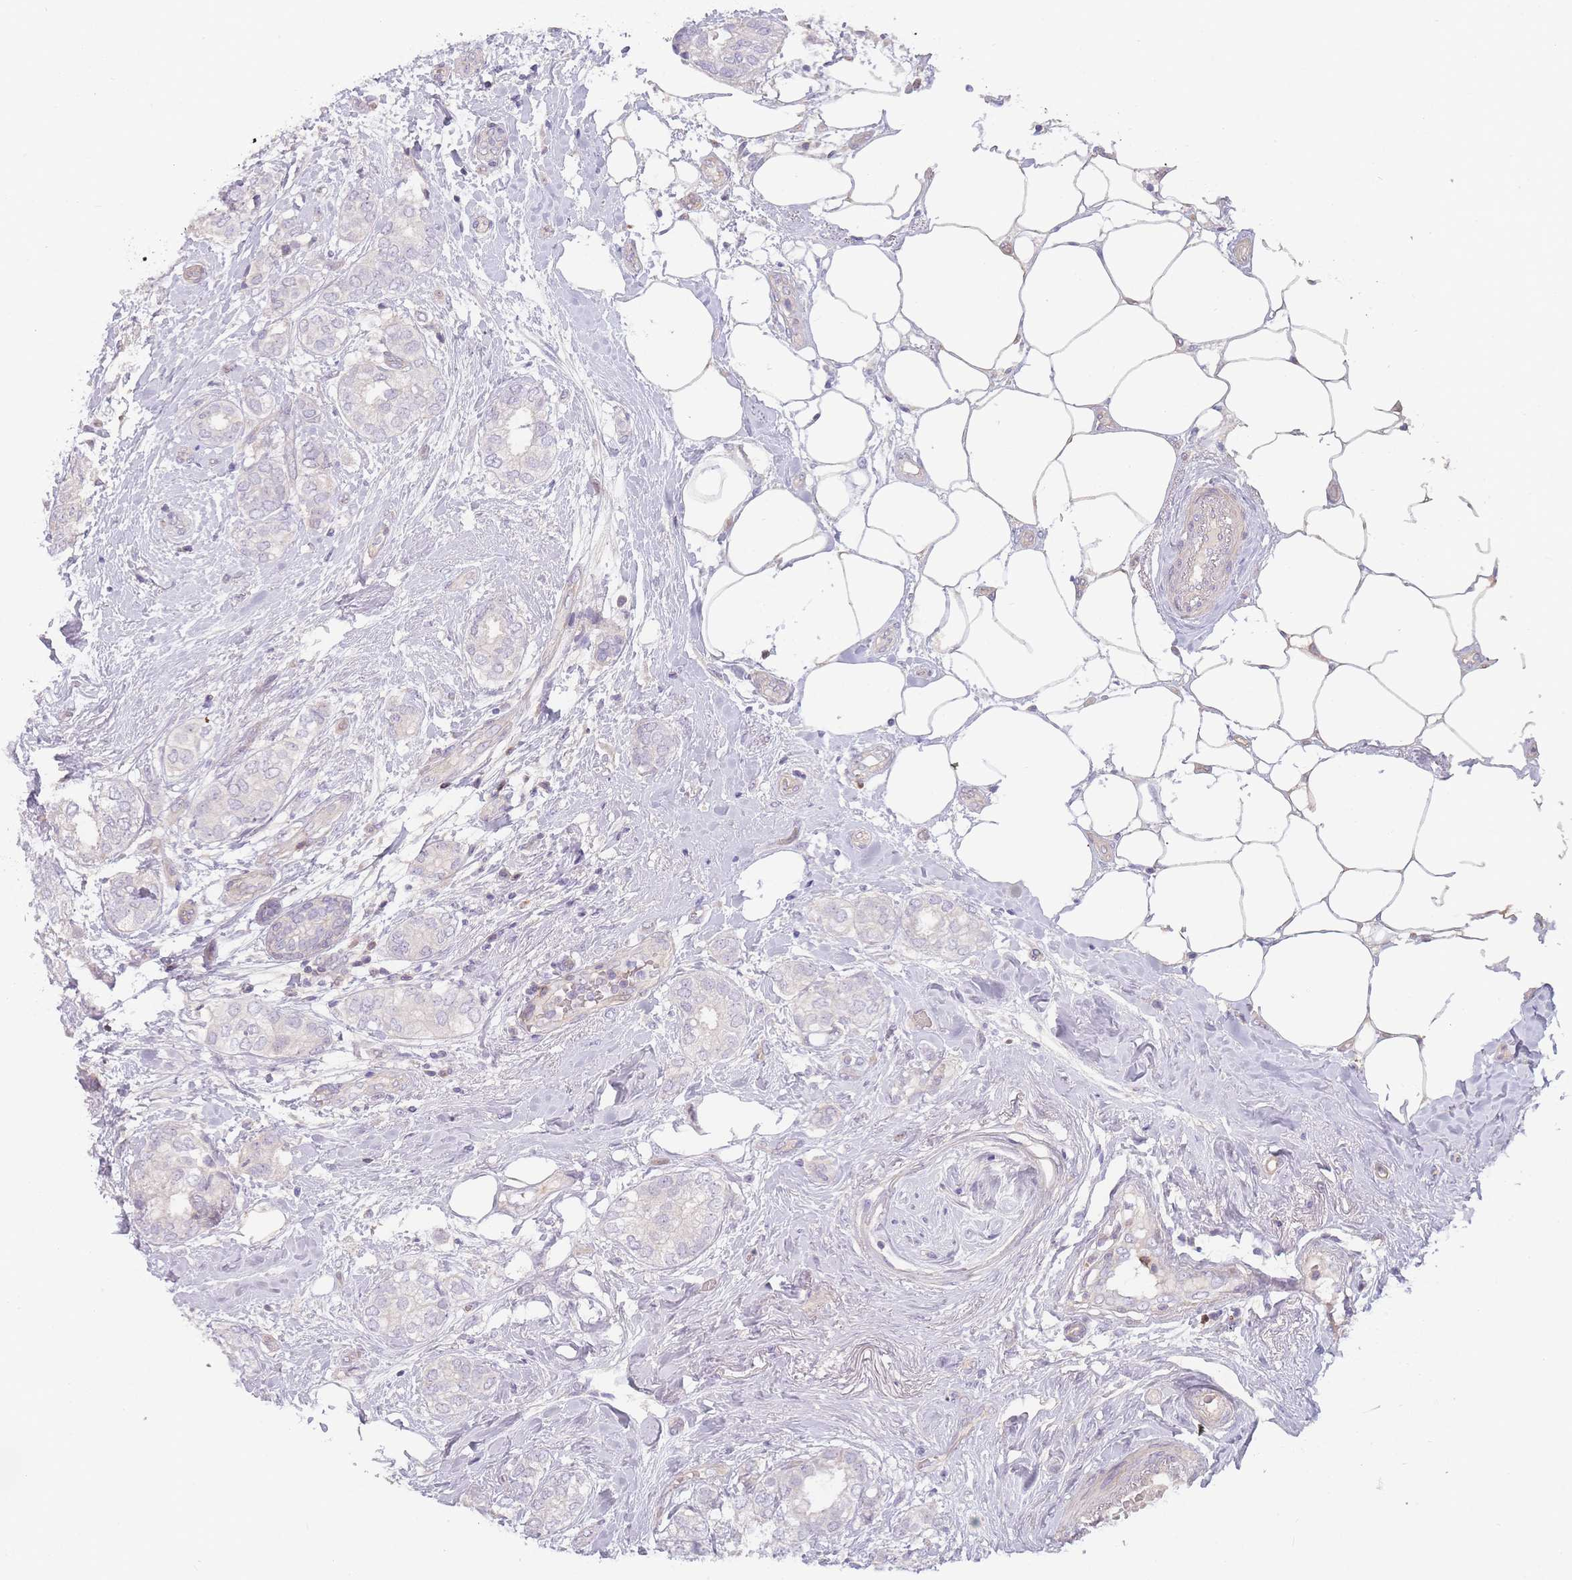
{"staining": {"intensity": "negative", "quantity": "none", "location": "none"}, "tissue": "breast cancer", "cell_type": "Tumor cells", "image_type": "cancer", "snomed": [{"axis": "morphology", "description": "Duct carcinoma"}, {"axis": "topography", "description": "Breast"}], "caption": "A histopathology image of human invasive ductal carcinoma (breast) is negative for staining in tumor cells.", "gene": "SPHKAP", "patient": {"sex": "female", "age": 73}}